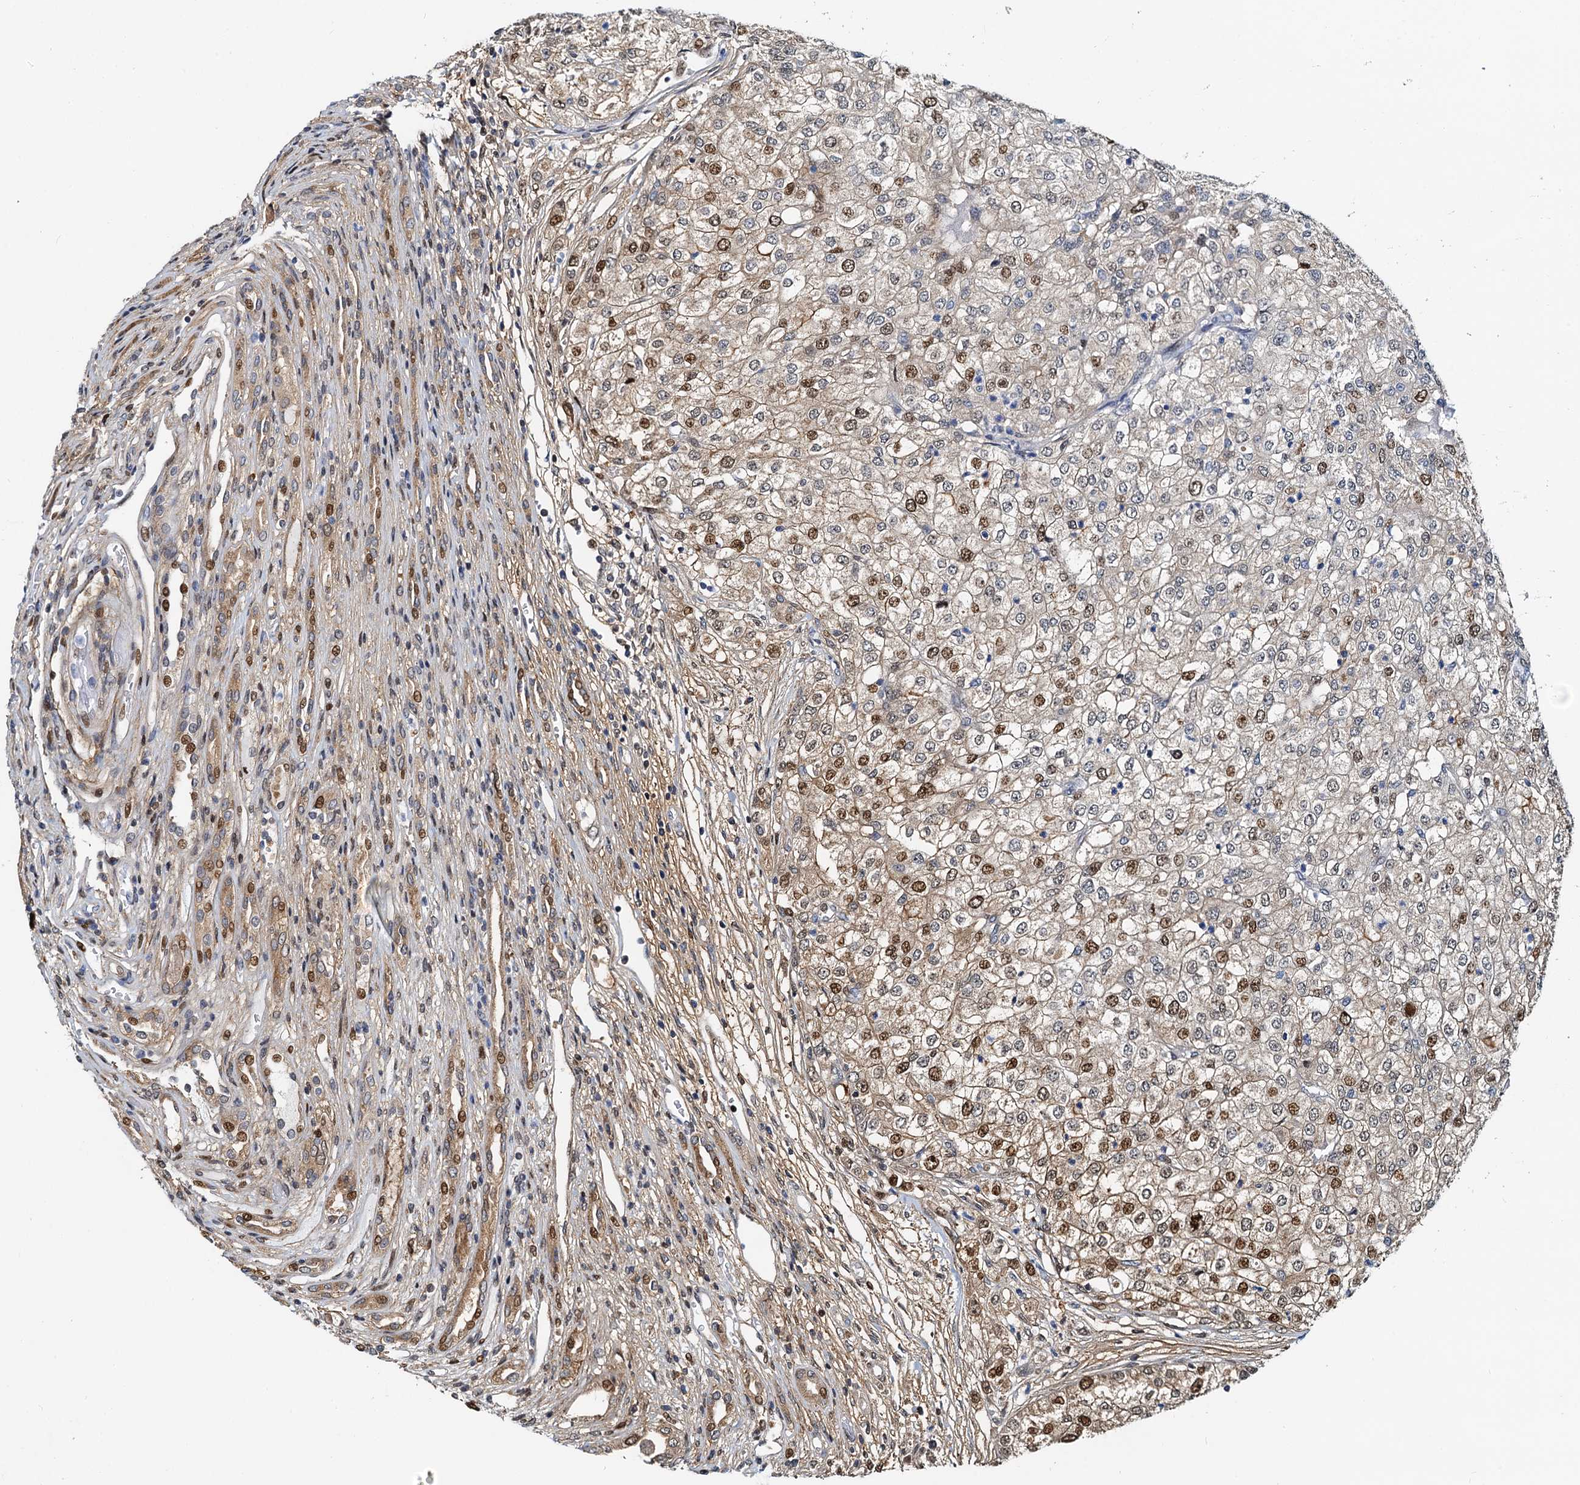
{"staining": {"intensity": "moderate", "quantity": "25%-75%", "location": "nuclear"}, "tissue": "renal cancer", "cell_type": "Tumor cells", "image_type": "cancer", "snomed": [{"axis": "morphology", "description": "Adenocarcinoma, NOS"}, {"axis": "topography", "description": "Kidney"}], "caption": "An immunohistochemistry (IHC) image of neoplastic tissue is shown. Protein staining in brown shows moderate nuclear positivity in renal cancer within tumor cells.", "gene": "PTGES3", "patient": {"sex": "female", "age": 54}}